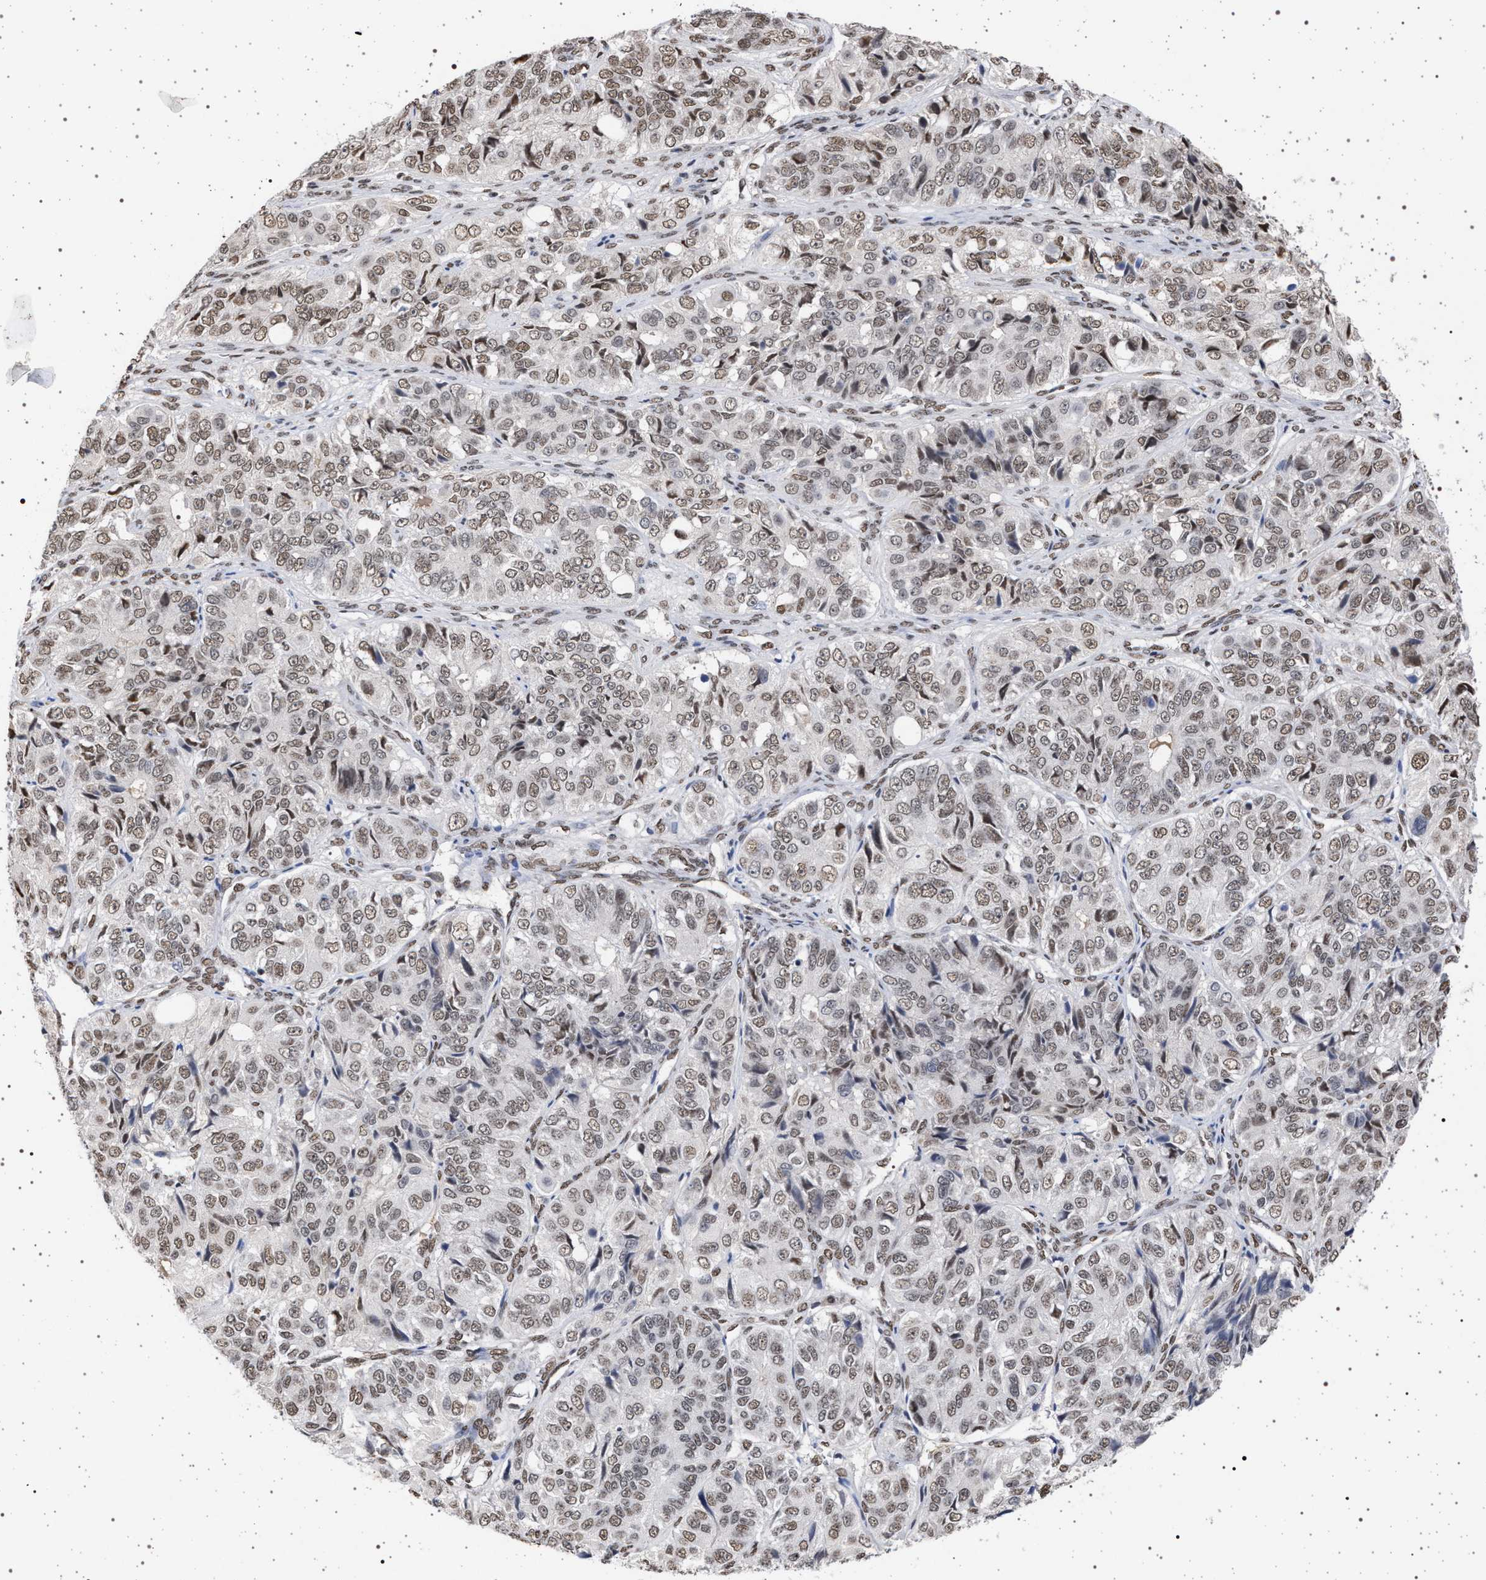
{"staining": {"intensity": "weak", "quantity": ">75%", "location": "nuclear"}, "tissue": "ovarian cancer", "cell_type": "Tumor cells", "image_type": "cancer", "snomed": [{"axis": "morphology", "description": "Carcinoma, endometroid"}, {"axis": "topography", "description": "Ovary"}], "caption": "Brown immunohistochemical staining in ovarian cancer demonstrates weak nuclear staining in about >75% of tumor cells.", "gene": "PHF12", "patient": {"sex": "female", "age": 51}}